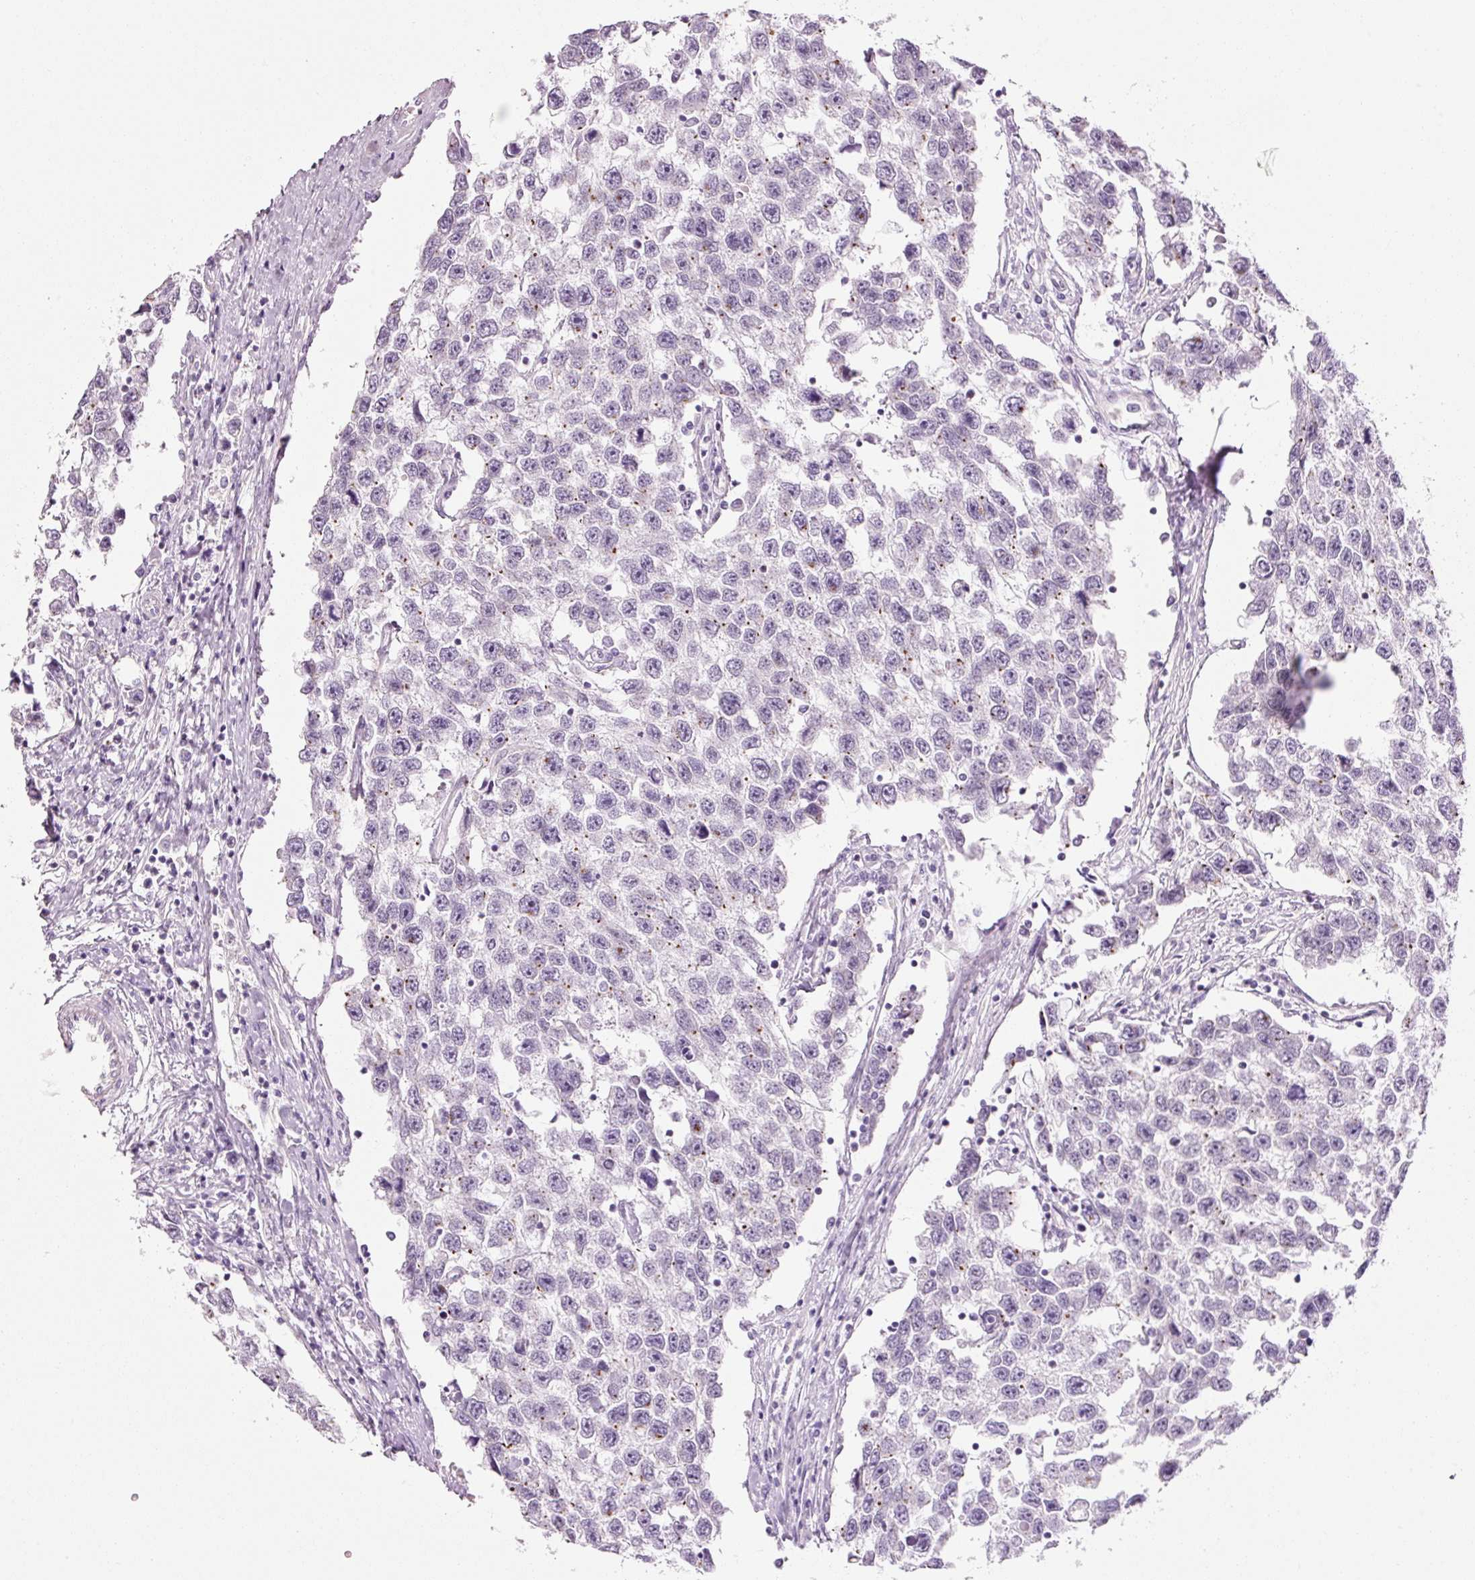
{"staining": {"intensity": "negative", "quantity": "none", "location": "none"}, "tissue": "testis cancer", "cell_type": "Tumor cells", "image_type": "cancer", "snomed": [{"axis": "morphology", "description": "Seminoma, NOS"}, {"axis": "topography", "description": "Testis"}], "caption": "High magnification brightfield microscopy of seminoma (testis) stained with DAB (3,3'-diaminobenzidine) (brown) and counterstained with hematoxylin (blue): tumor cells show no significant expression.", "gene": "ANKRD20A1", "patient": {"sex": "male", "age": 33}}